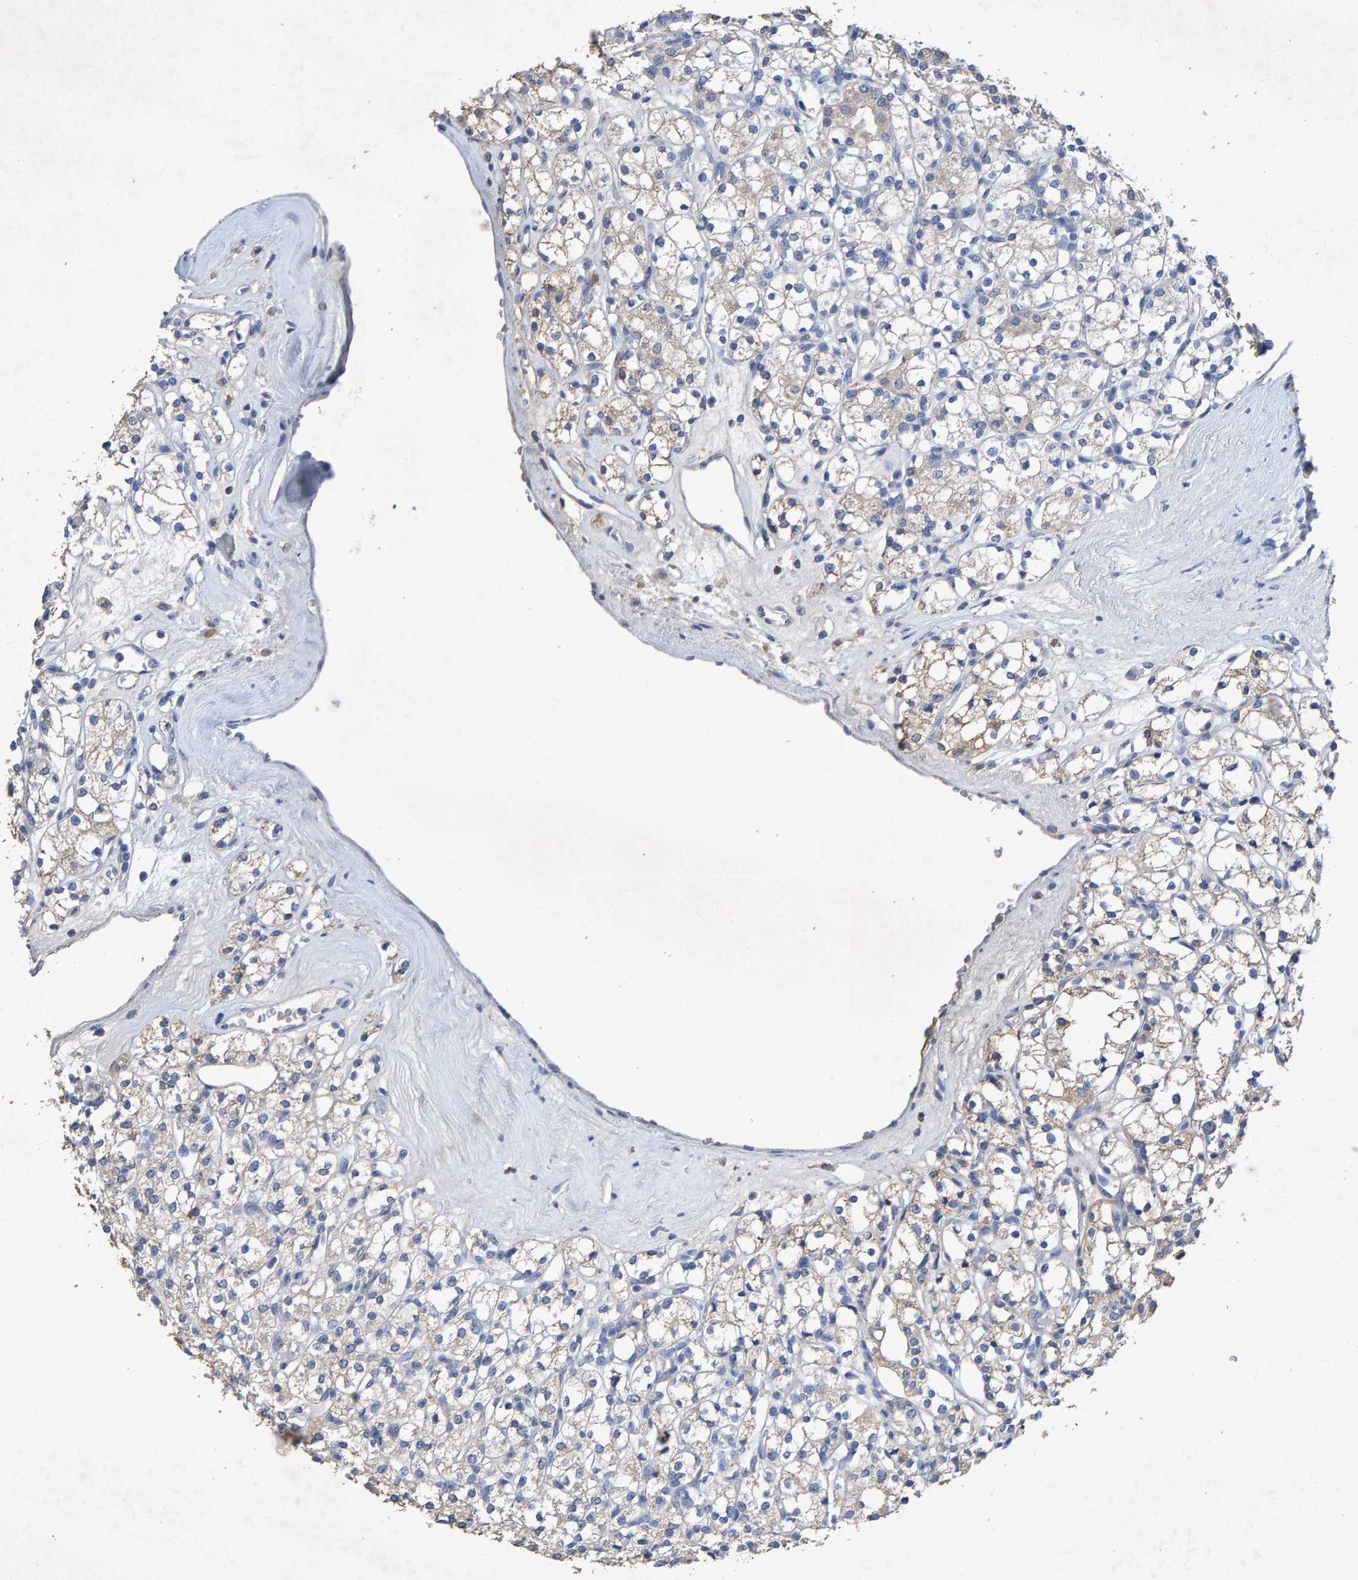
{"staining": {"intensity": "weak", "quantity": "25%-75%", "location": "cytoplasmic/membranous"}, "tissue": "renal cancer", "cell_type": "Tumor cells", "image_type": "cancer", "snomed": [{"axis": "morphology", "description": "Adenocarcinoma, NOS"}, {"axis": "topography", "description": "Kidney"}], "caption": "There is low levels of weak cytoplasmic/membranous expression in tumor cells of adenocarcinoma (renal), as demonstrated by immunohistochemical staining (brown color).", "gene": "CTH", "patient": {"sex": "male", "age": 77}}